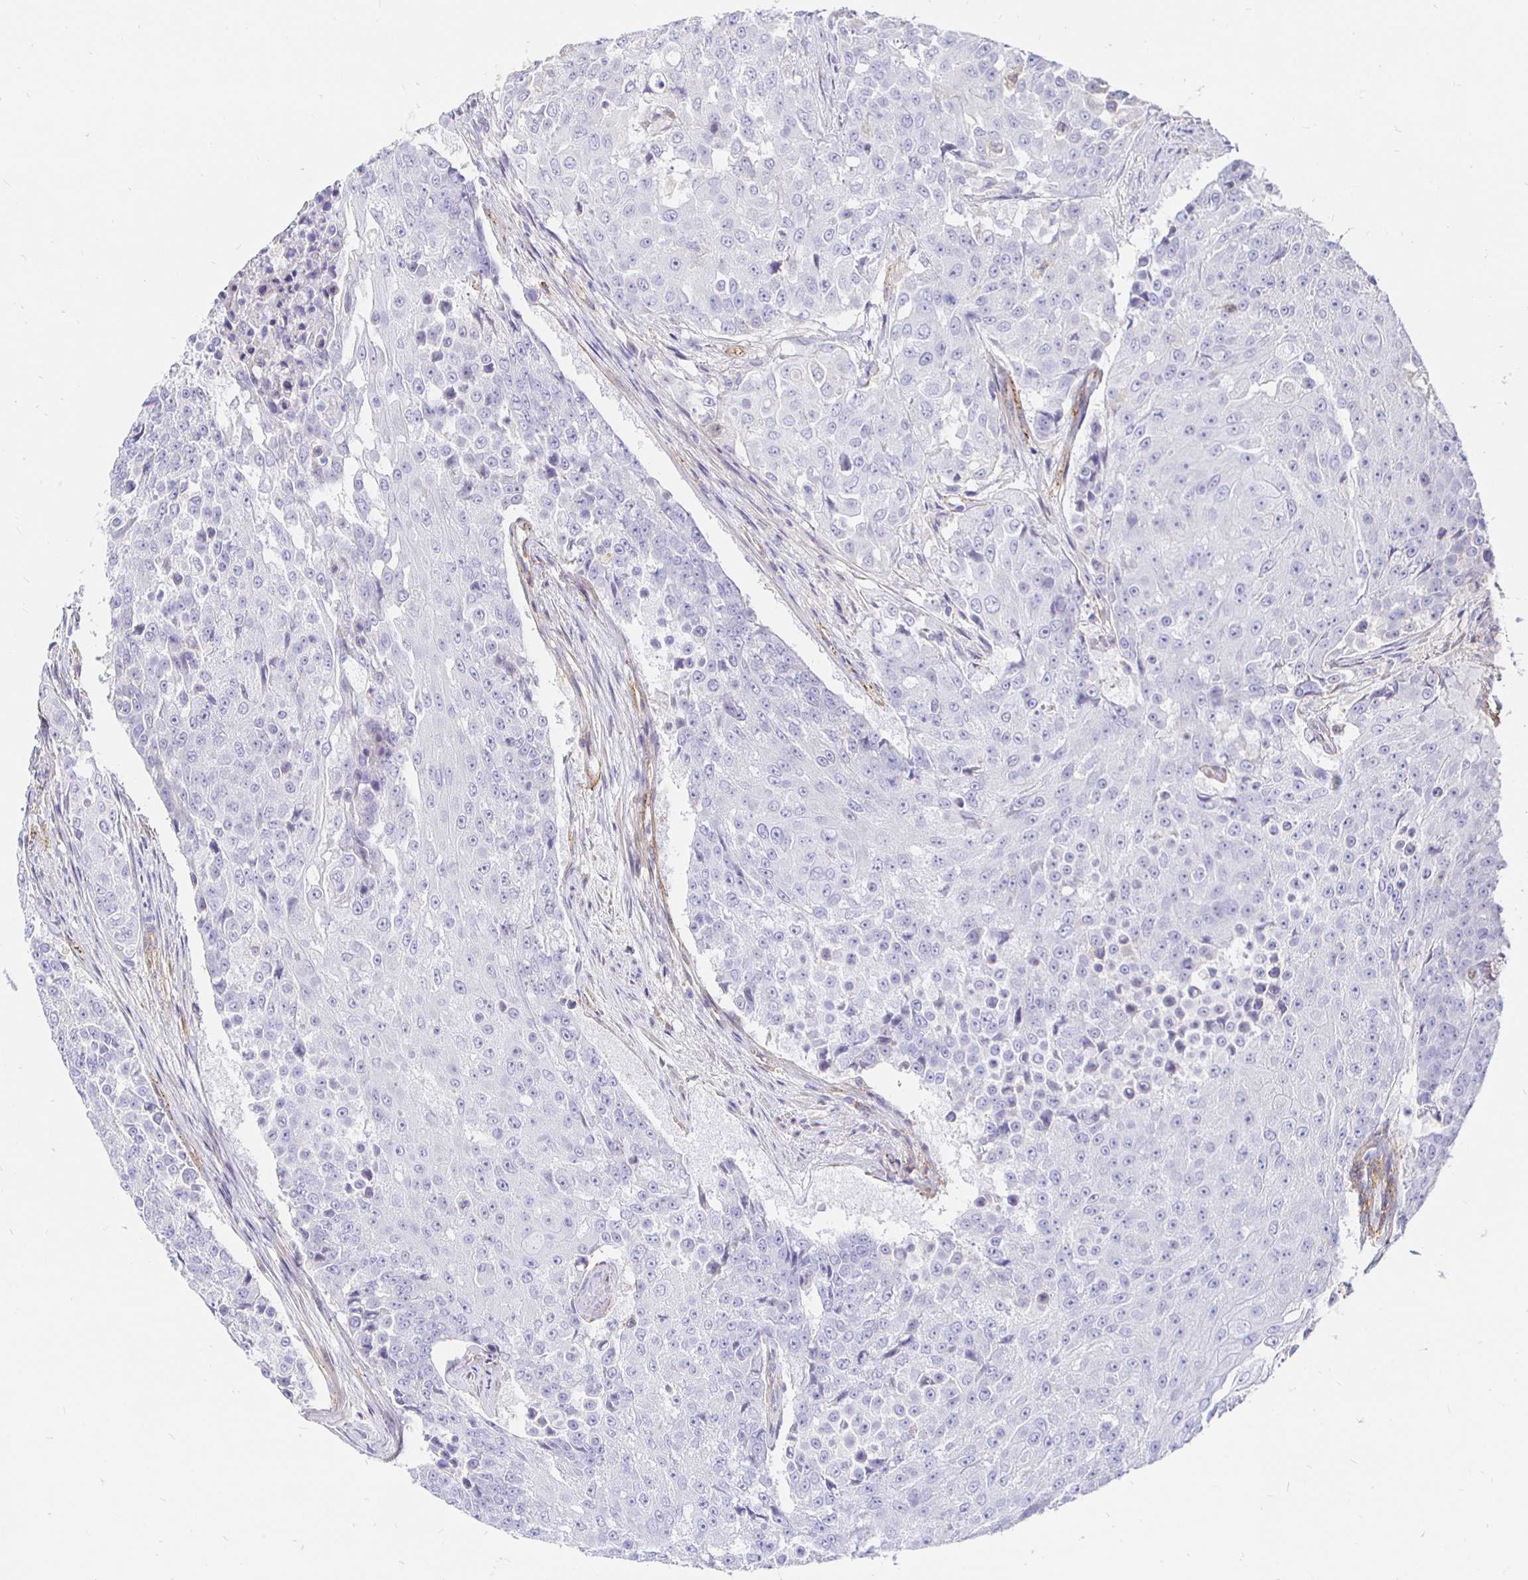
{"staining": {"intensity": "negative", "quantity": "none", "location": "none"}, "tissue": "urothelial cancer", "cell_type": "Tumor cells", "image_type": "cancer", "snomed": [{"axis": "morphology", "description": "Urothelial carcinoma, High grade"}, {"axis": "topography", "description": "Urinary bladder"}], "caption": "This is a histopathology image of immunohistochemistry (IHC) staining of urothelial cancer, which shows no staining in tumor cells. Nuclei are stained in blue.", "gene": "PALM2AKAP2", "patient": {"sex": "female", "age": 63}}